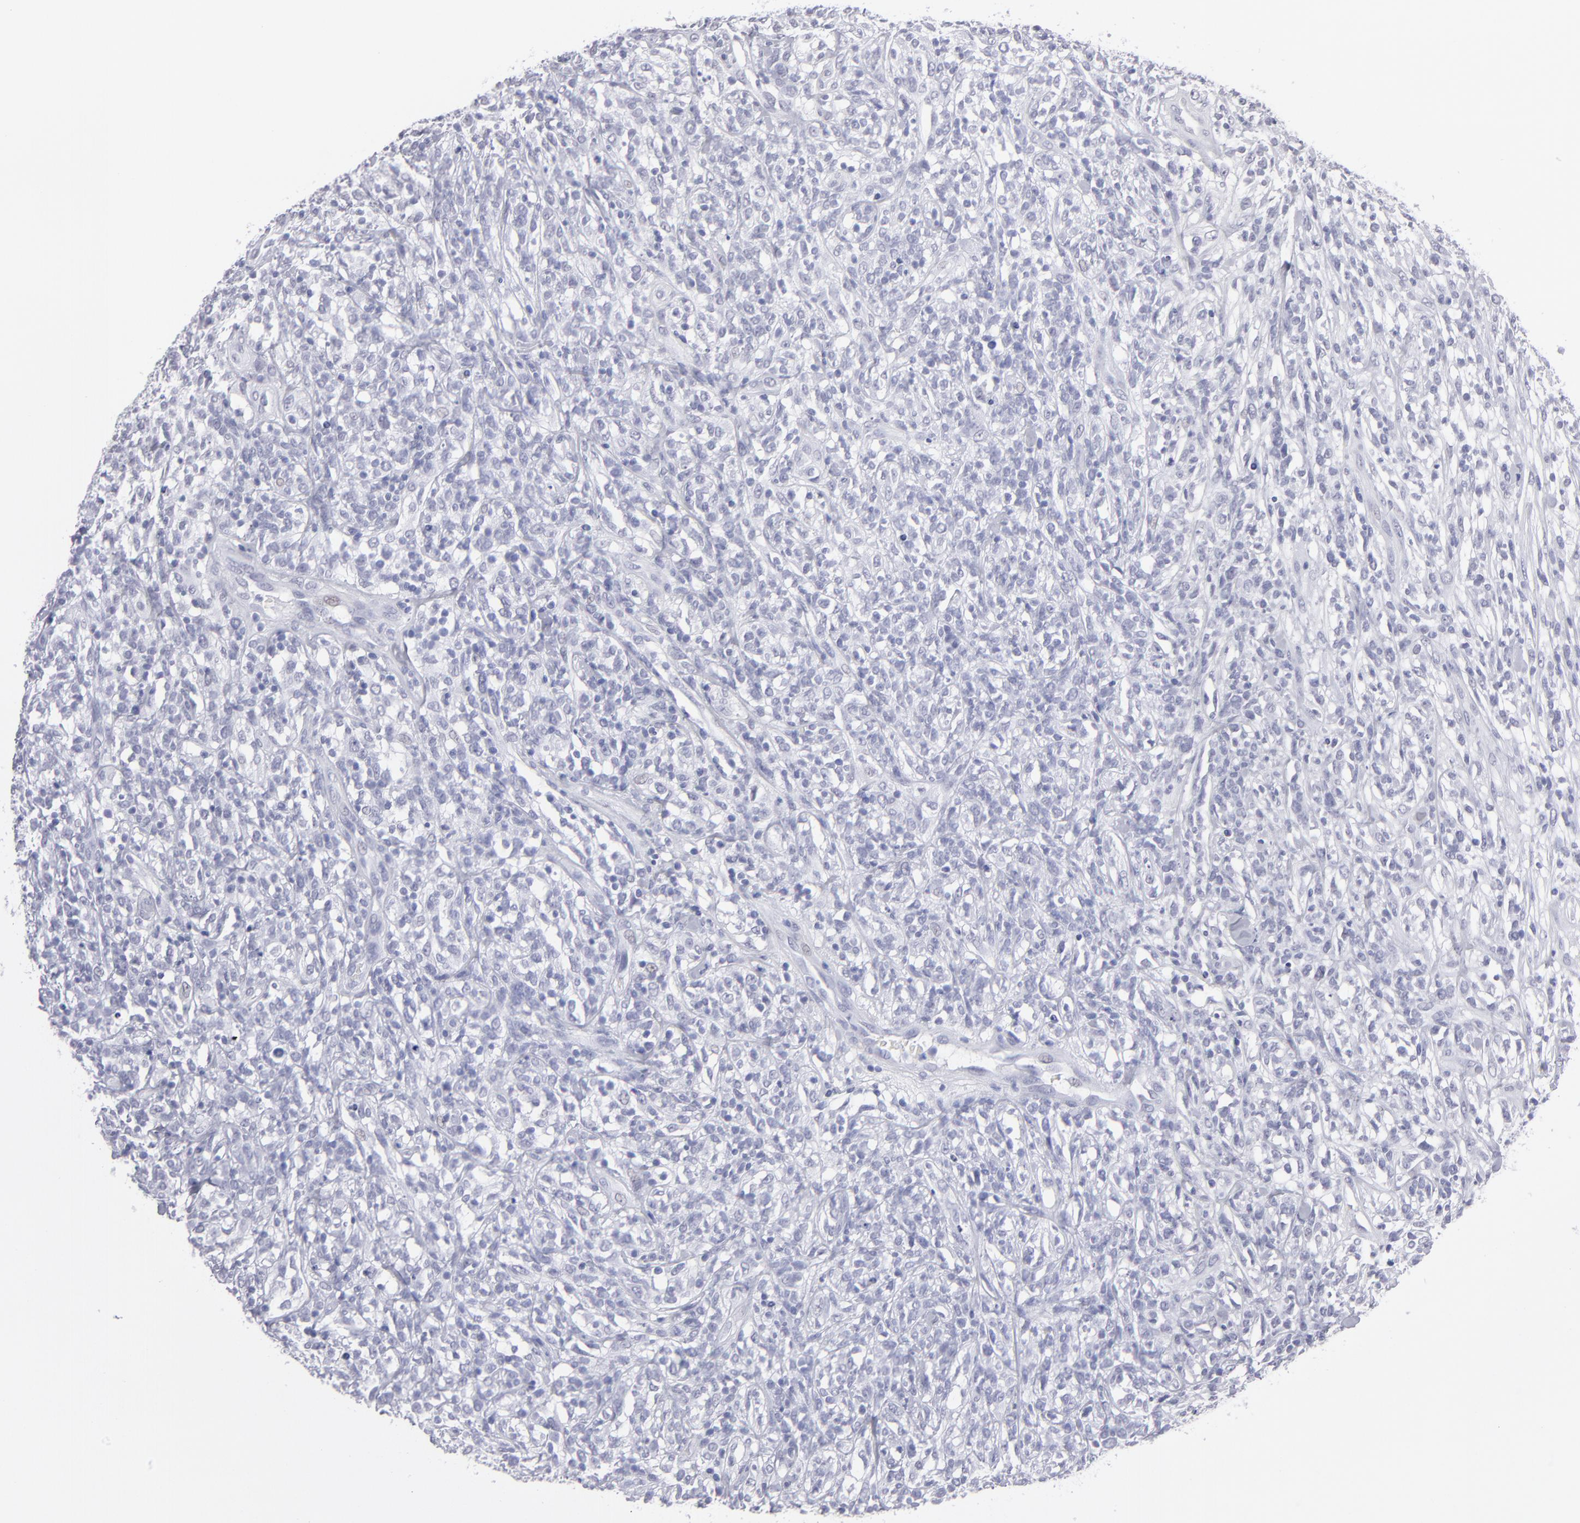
{"staining": {"intensity": "negative", "quantity": "none", "location": "none"}, "tissue": "lymphoma", "cell_type": "Tumor cells", "image_type": "cancer", "snomed": [{"axis": "morphology", "description": "Malignant lymphoma, non-Hodgkin's type, High grade"}, {"axis": "topography", "description": "Lymph node"}], "caption": "DAB (3,3'-diaminobenzidine) immunohistochemical staining of high-grade malignant lymphoma, non-Hodgkin's type displays no significant staining in tumor cells.", "gene": "ALDOB", "patient": {"sex": "female", "age": 73}}